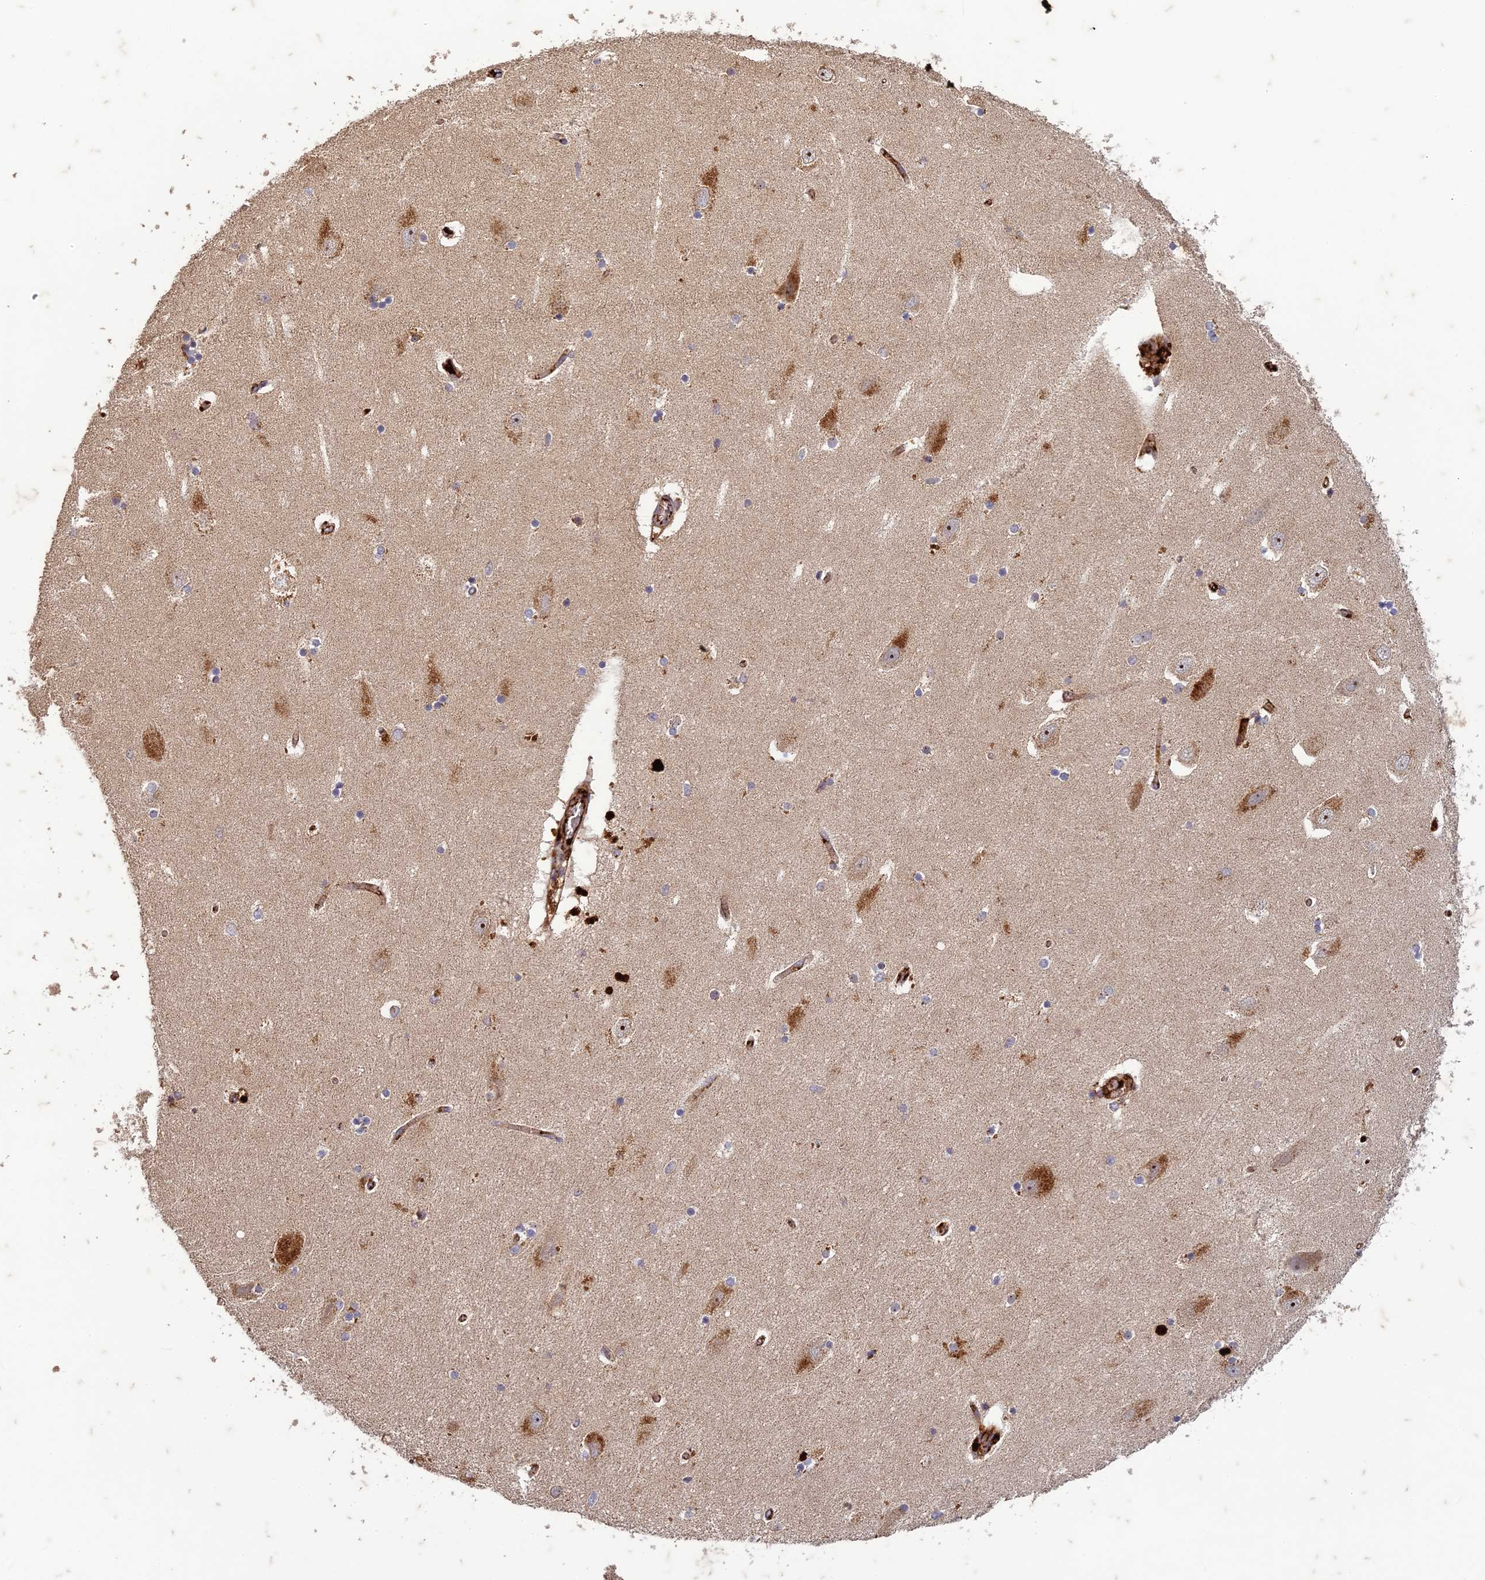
{"staining": {"intensity": "moderate", "quantity": "<25%", "location": "cytoplasmic/membranous"}, "tissue": "hippocampus", "cell_type": "Glial cells", "image_type": "normal", "snomed": [{"axis": "morphology", "description": "Normal tissue, NOS"}, {"axis": "topography", "description": "Hippocampus"}], "caption": "Hippocampus stained with DAB (3,3'-diaminobenzidine) IHC shows low levels of moderate cytoplasmic/membranous expression in about <25% of glial cells. The staining is performed using DAB (3,3'-diaminobenzidine) brown chromogen to label protein expression. The nuclei are counter-stained blue using hematoxylin.", "gene": "TCF25", "patient": {"sex": "female", "age": 54}}